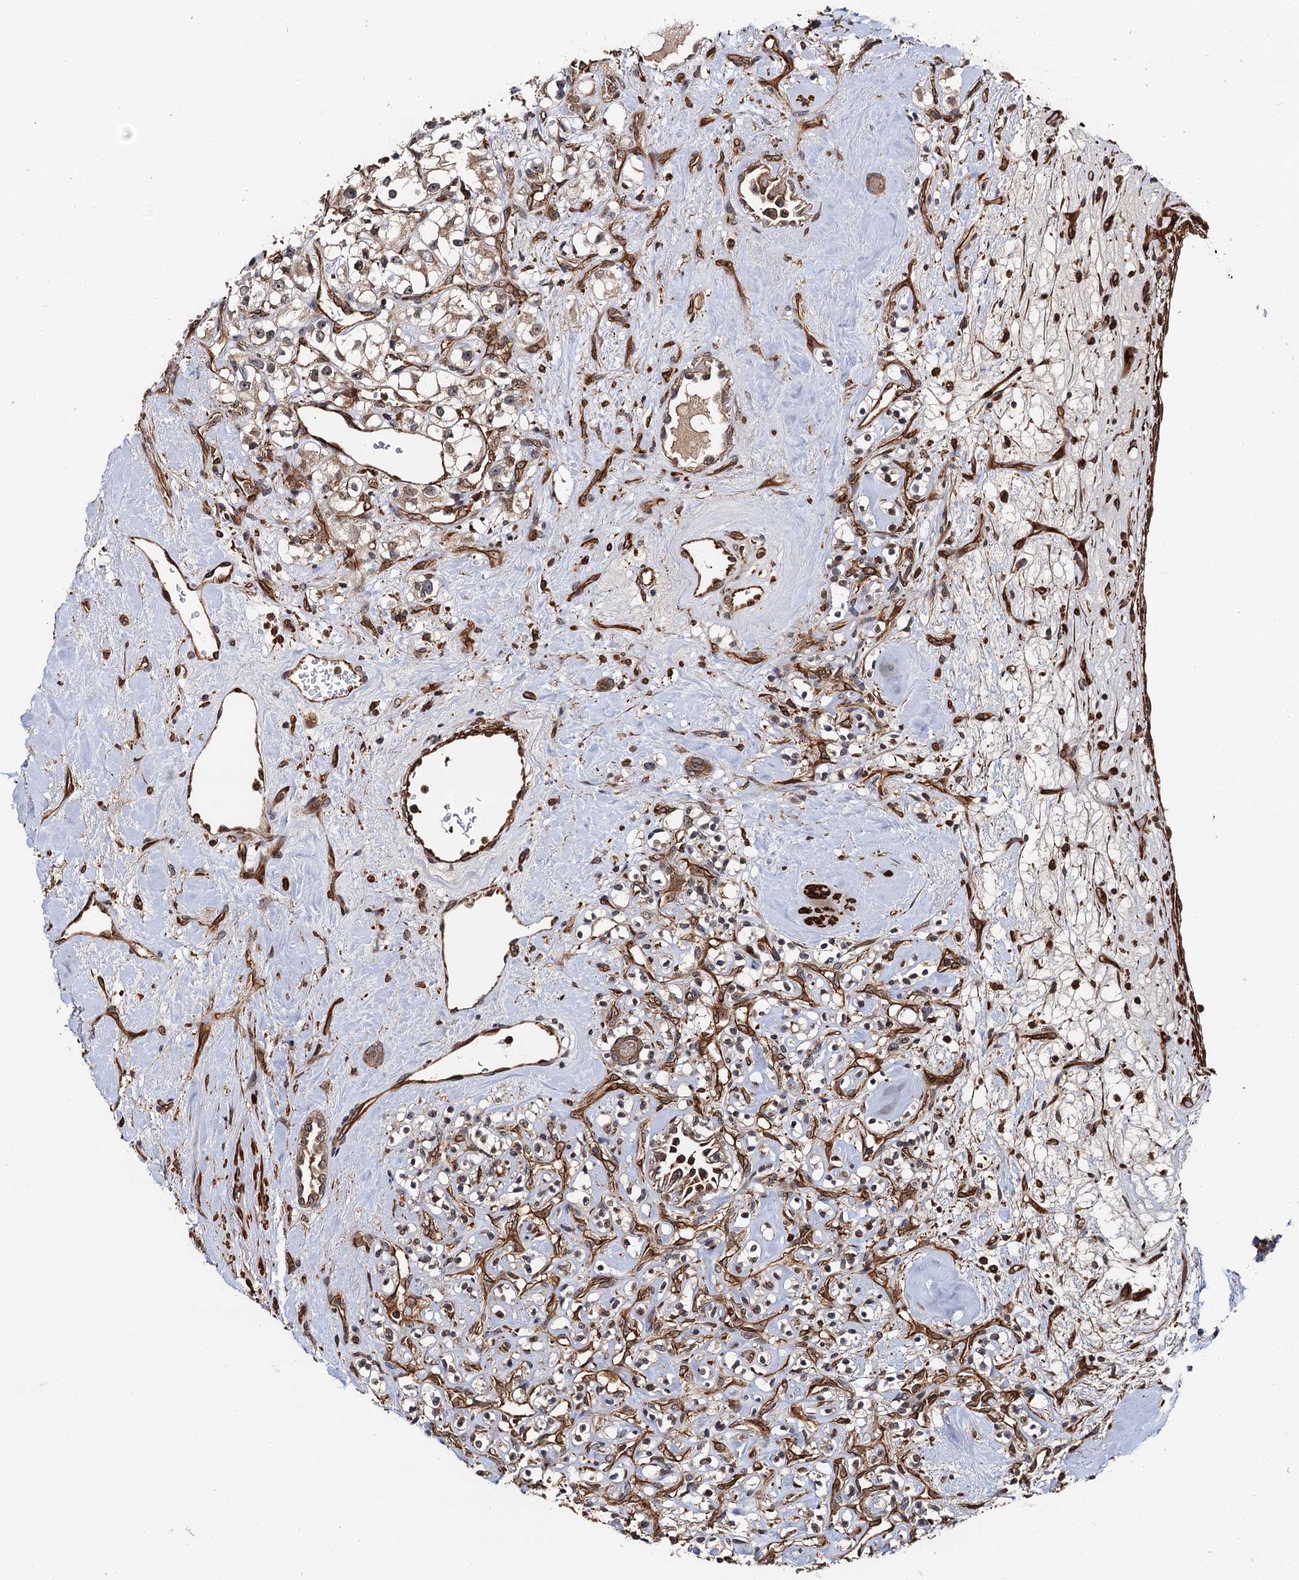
{"staining": {"intensity": "weak", "quantity": ">75%", "location": "cytoplasmic/membranous"}, "tissue": "renal cancer", "cell_type": "Tumor cells", "image_type": "cancer", "snomed": [{"axis": "morphology", "description": "Adenocarcinoma, NOS"}, {"axis": "topography", "description": "Kidney"}], "caption": "Protein positivity by IHC shows weak cytoplasmic/membranous staining in about >75% of tumor cells in adenocarcinoma (renal).", "gene": "BORA", "patient": {"sex": "male", "age": 77}}